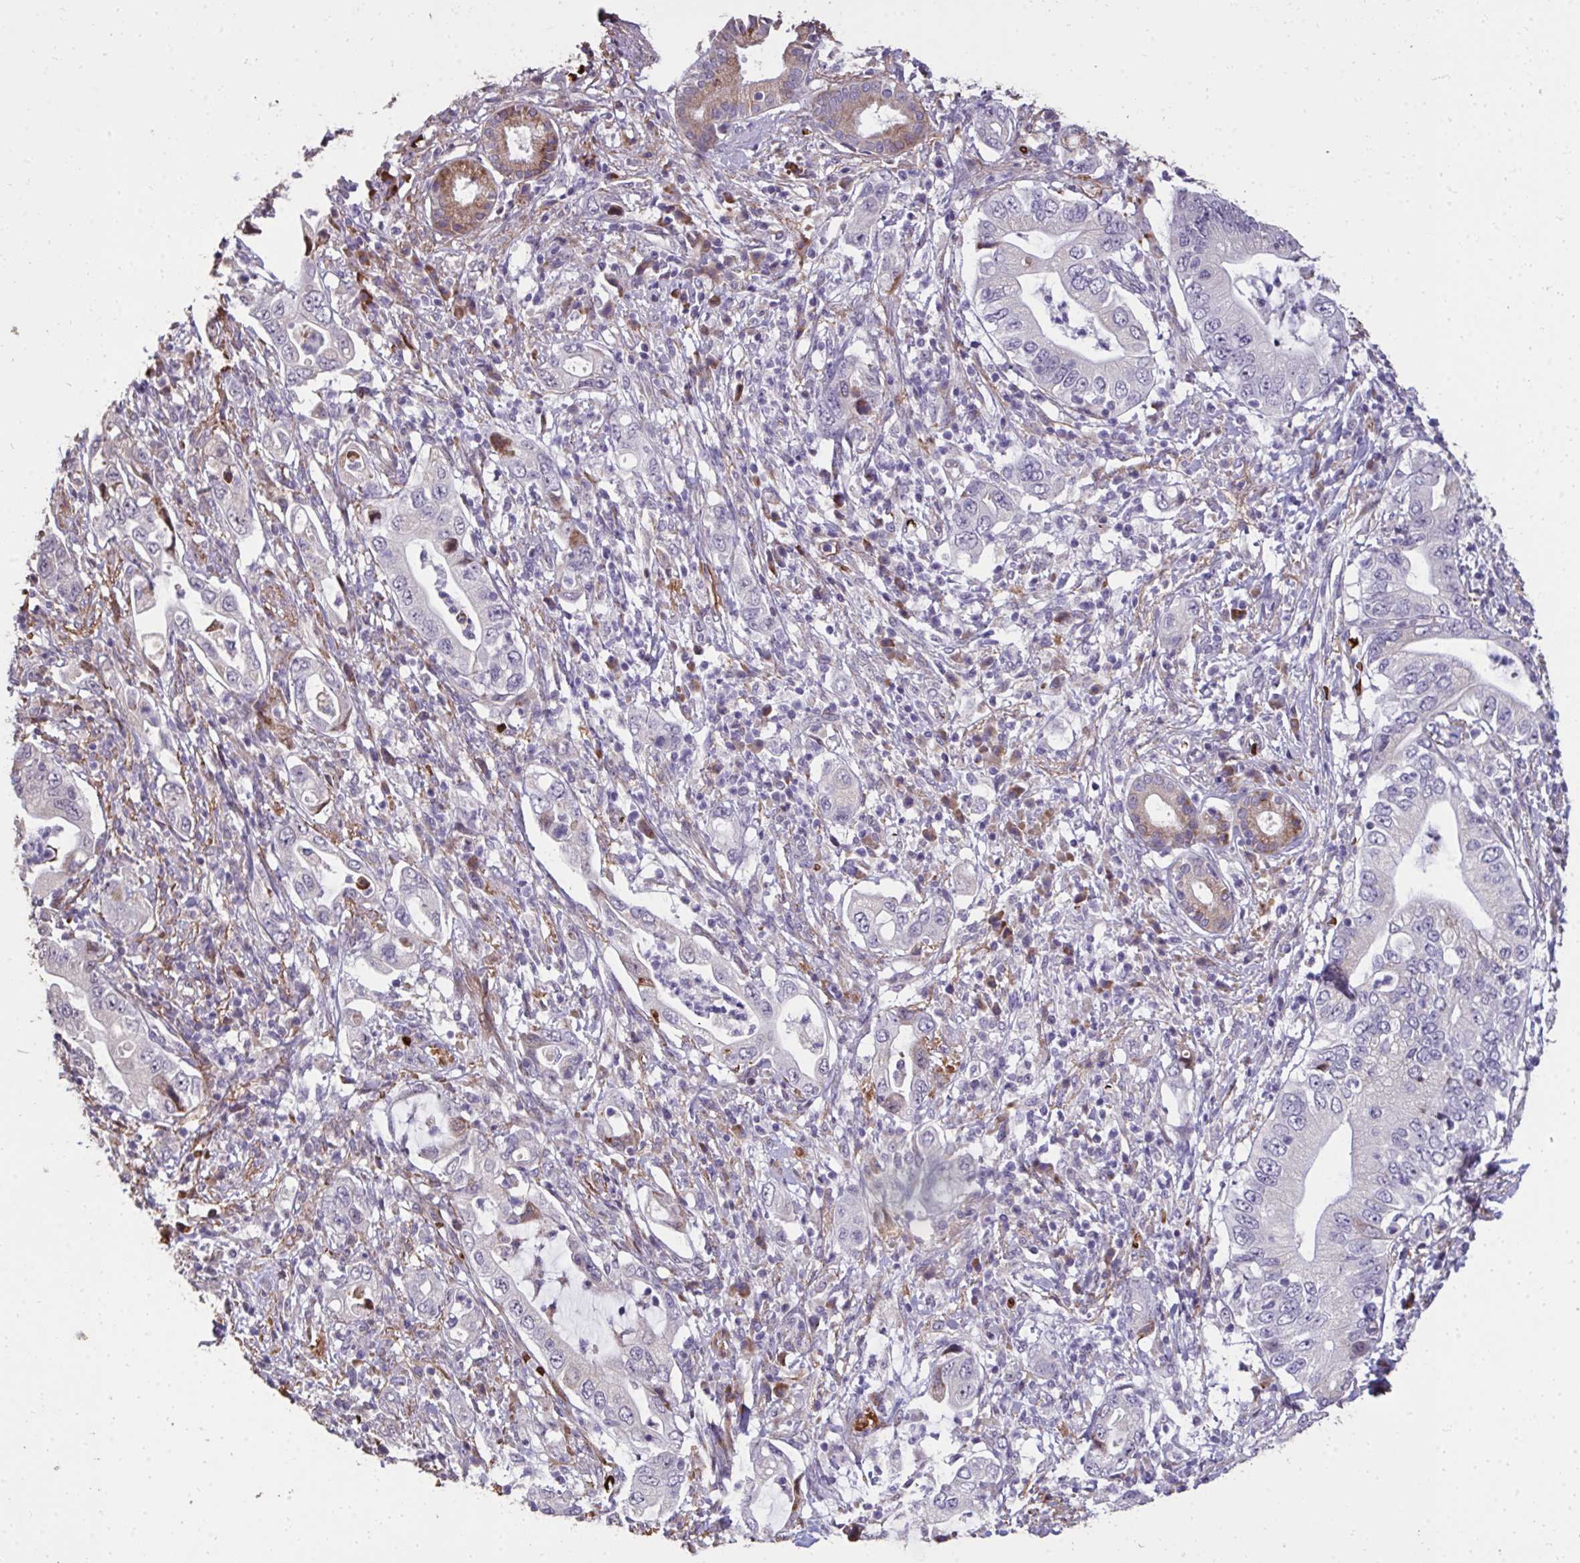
{"staining": {"intensity": "negative", "quantity": "none", "location": "none"}, "tissue": "pancreatic cancer", "cell_type": "Tumor cells", "image_type": "cancer", "snomed": [{"axis": "morphology", "description": "Adenocarcinoma, NOS"}, {"axis": "topography", "description": "Pancreas"}], "caption": "DAB immunohistochemical staining of human adenocarcinoma (pancreatic) displays no significant expression in tumor cells.", "gene": "FIBCD1", "patient": {"sex": "female", "age": 72}}